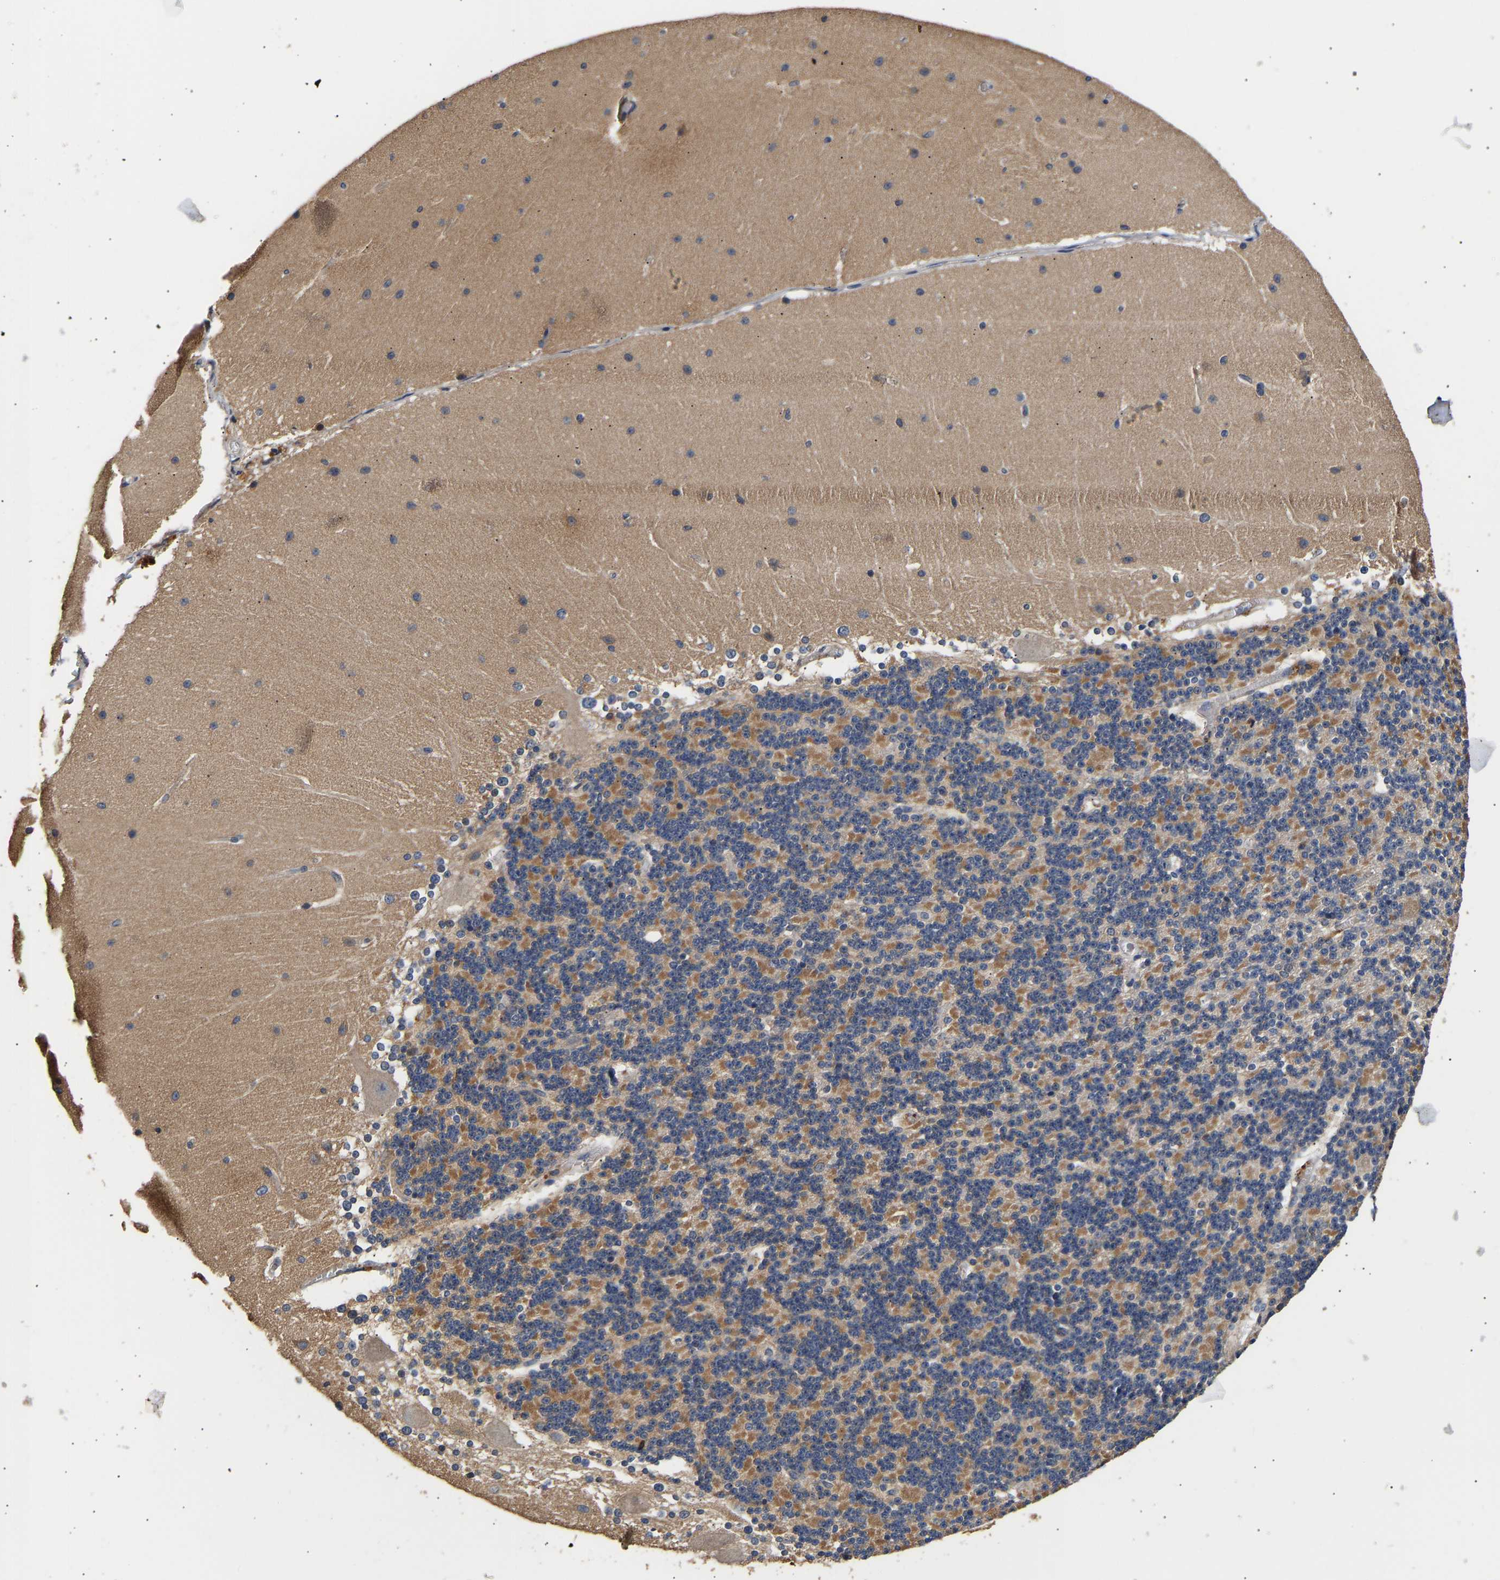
{"staining": {"intensity": "moderate", "quantity": "25%-75%", "location": "cytoplasmic/membranous"}, "tissue": "cerebellum", "cell_type": "Cells in granular layer", "image_type": "normal", "snomed": [{"axis": "morphology", "description": "Normal tissue, NOS"}, {"axis": "topography", "description": "Cerebellum"}], "caption": "A micrograph of human cerebellum stained for a protein displays moderate cytoplasmic/membranous brown staining in cells in granular layer. (Stains: DAB (3,3'-diaminobenzidine) in brown, nuclei in blue, Microscopy: brightfield microscopy at high magnification).", "gene": "LRBA", "patient": {"sex": "female", "age": 19}}